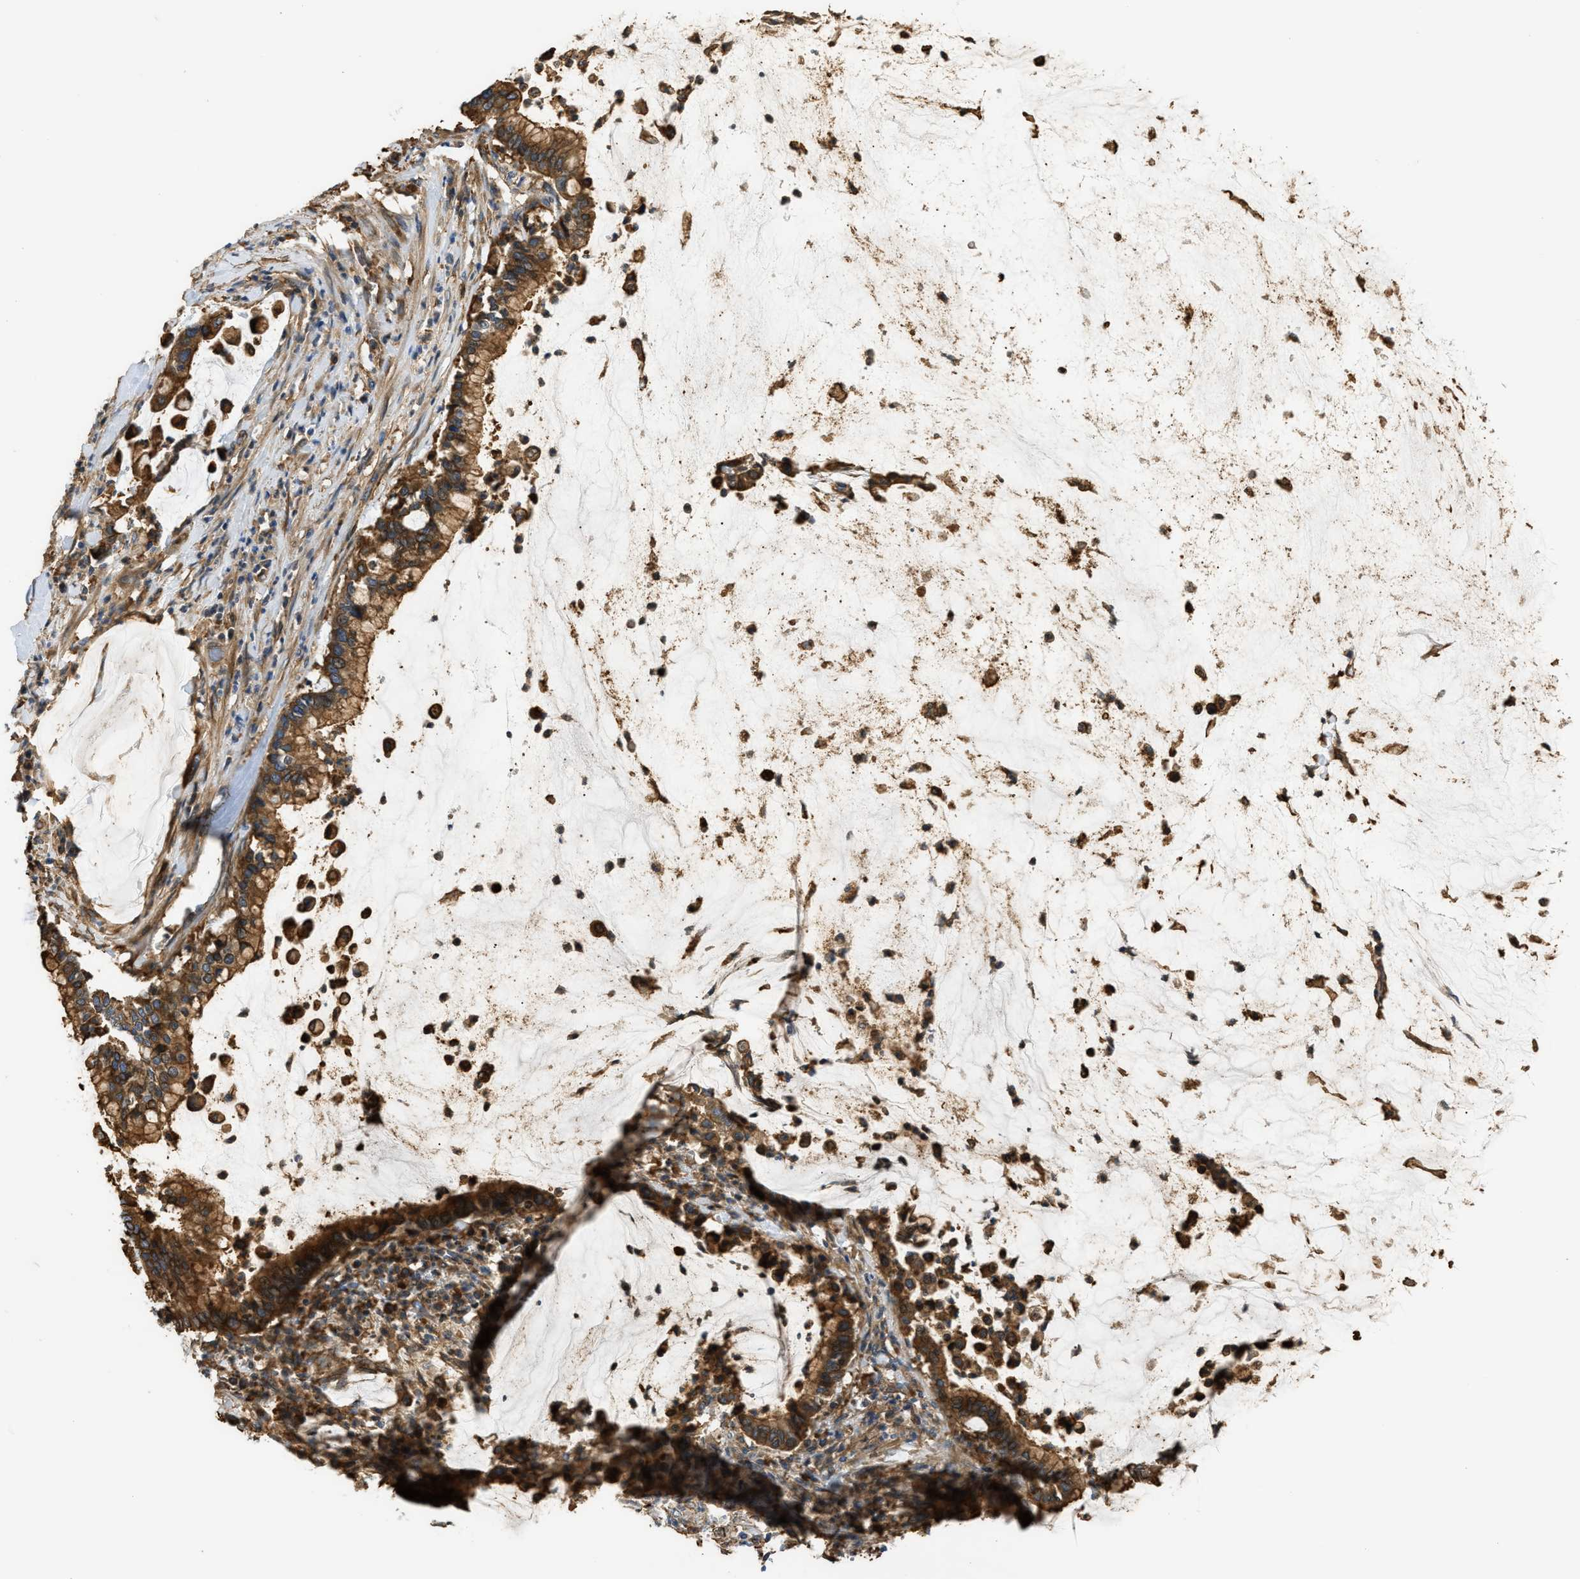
{"staining": {"intensity": "strong", "quantity": ">75%", "location": "cytoplasmic/membranous"}, "tissue": "pancreatic cancer", "cell_type": "Tumor cells", "image_type": "cancer", "snomed": [{"axis": "morphology", "description": "Adenocarcinoma, NOS"}, {"axis": "topography", "description": "Pancreas"}], "caption": "Pancreatic adenocarcinoma stained for a protein (brown) reveals strong cytoplasmic/membranous positive staining in about >75% of tumor cells.", "gene": "DDHD2", "patient": {"sex": "male", "age": 41}}